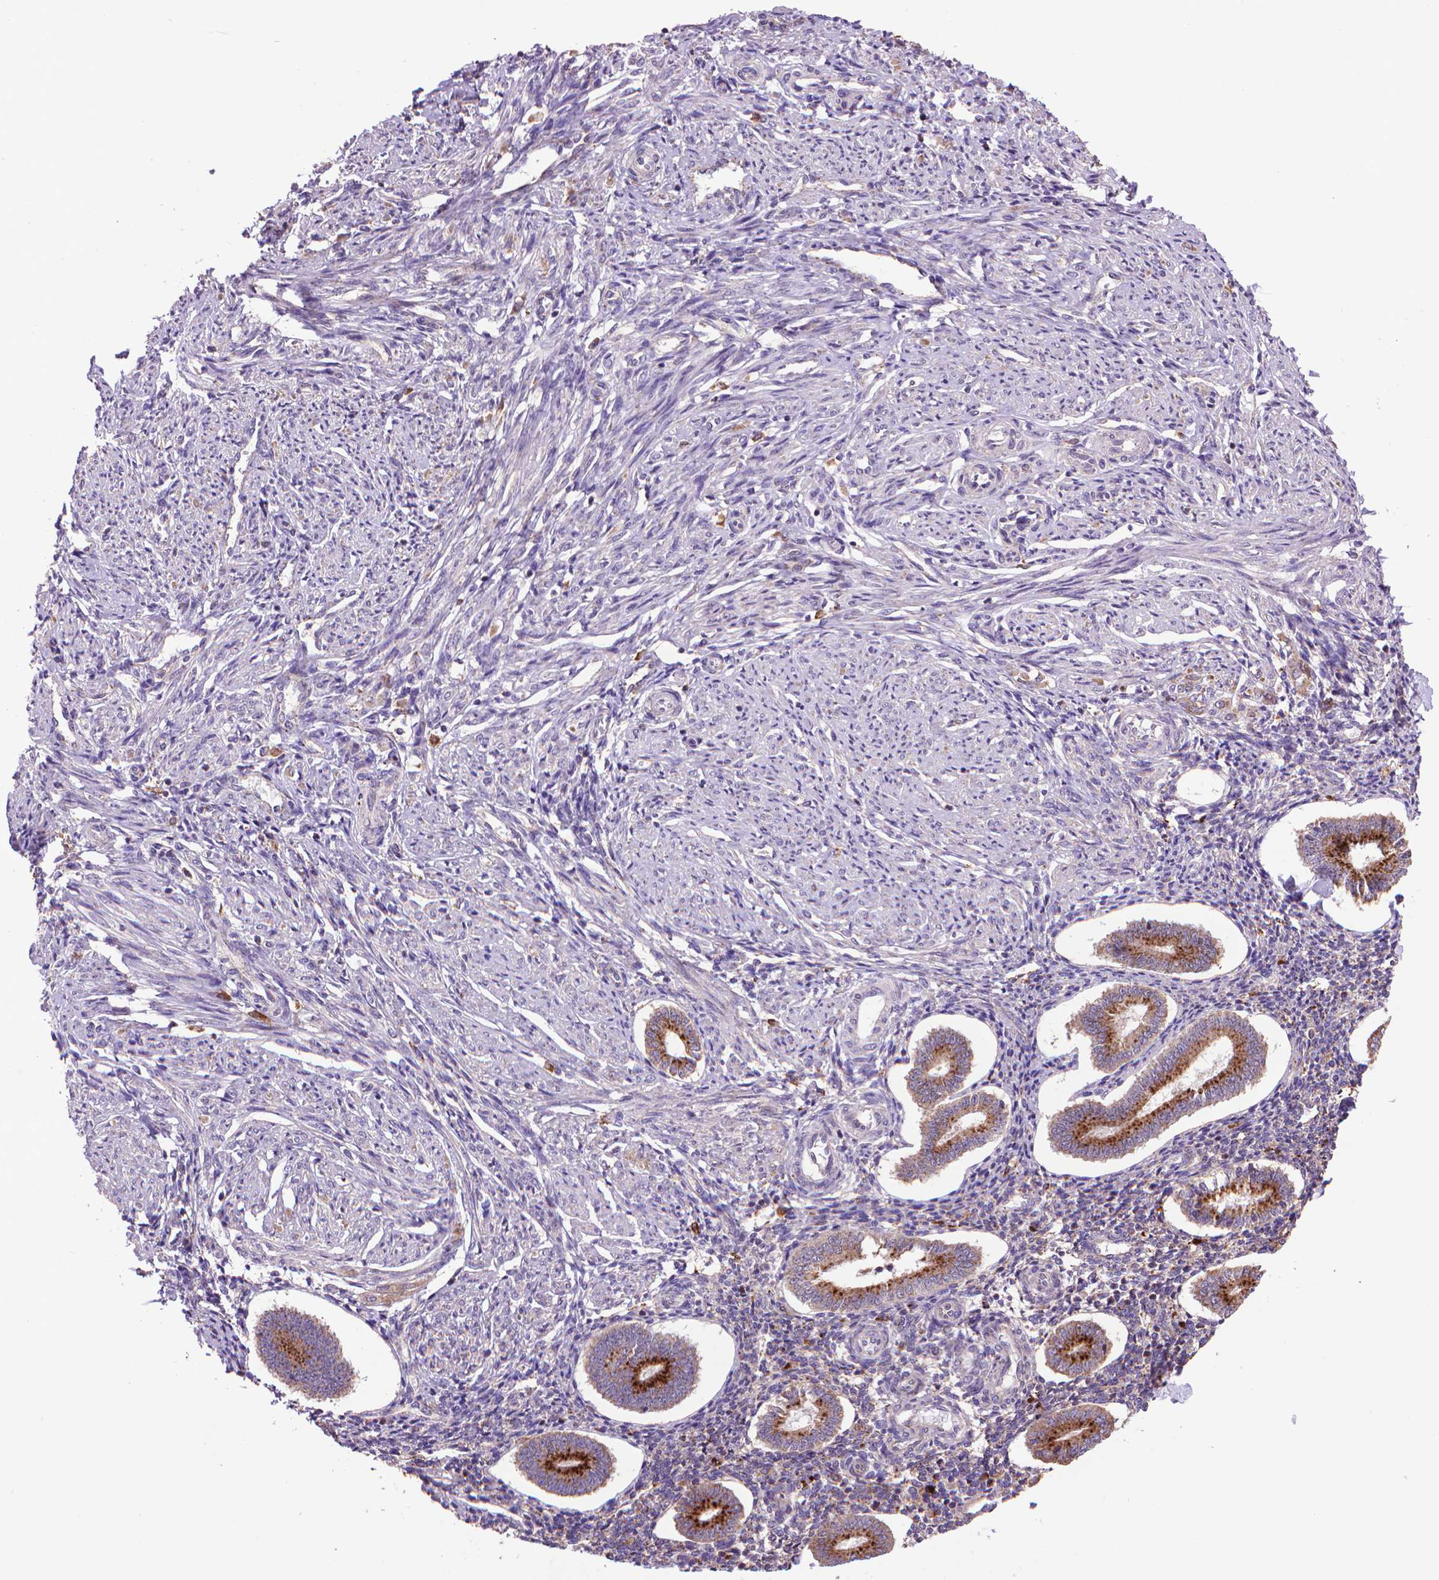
{"staining": {"intensity": "negative", "quantity": "none", "location": "none"}, "tissue": "endometrium", "cell_type": "Cells in endometrial stroma", "image_type": "normal", "snomed": [{"axis": "morphology", "description": "Normal tissue, NOS"}, {"axis": "topography", "description": "Endometrium"}], "caption": "This is an IHC image of benign human endometrium. There is no positivity in cells in endometrial stroma.", "gene": "GLB1", "patient": {"sex": "female", "age": 40}}